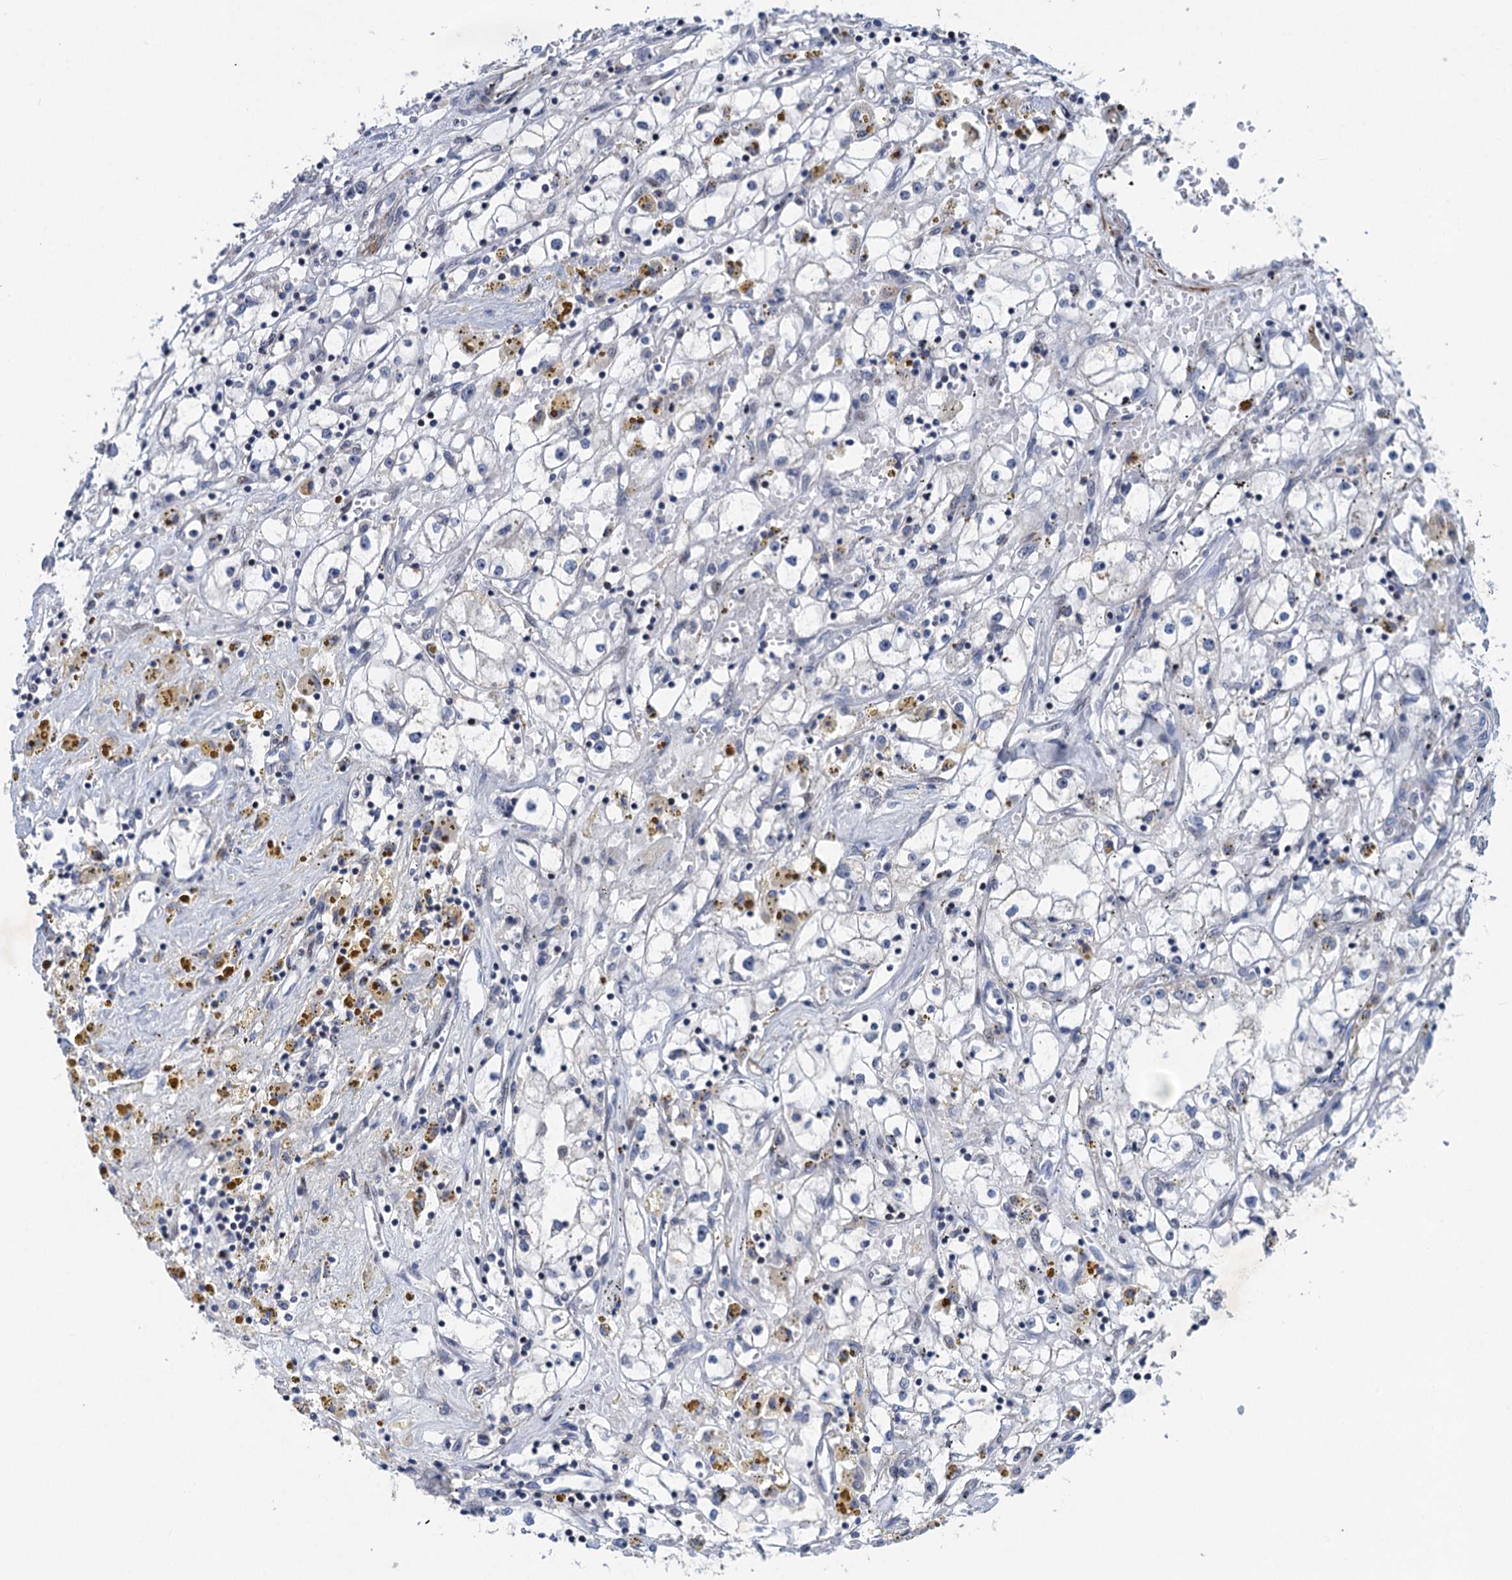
{"staining": {"intensity": "negative", "quantity": "none", "location": "none"}, "tissue": "renal cancer", "cell_type": "Tumor cells", "image_type": "cancer", "snomed": [{"axis": "morphology", "description": "Adenocarcinoma, NOS"}, {"axis": "topography", "description": "Kidney"}], "caption": "Immunohistochemical staining of human renal adenocarcinoma exhibits no significant expression in tumor cells.", "gene": "ESYT3", "patient": {"sex": "male", "age": 56}}